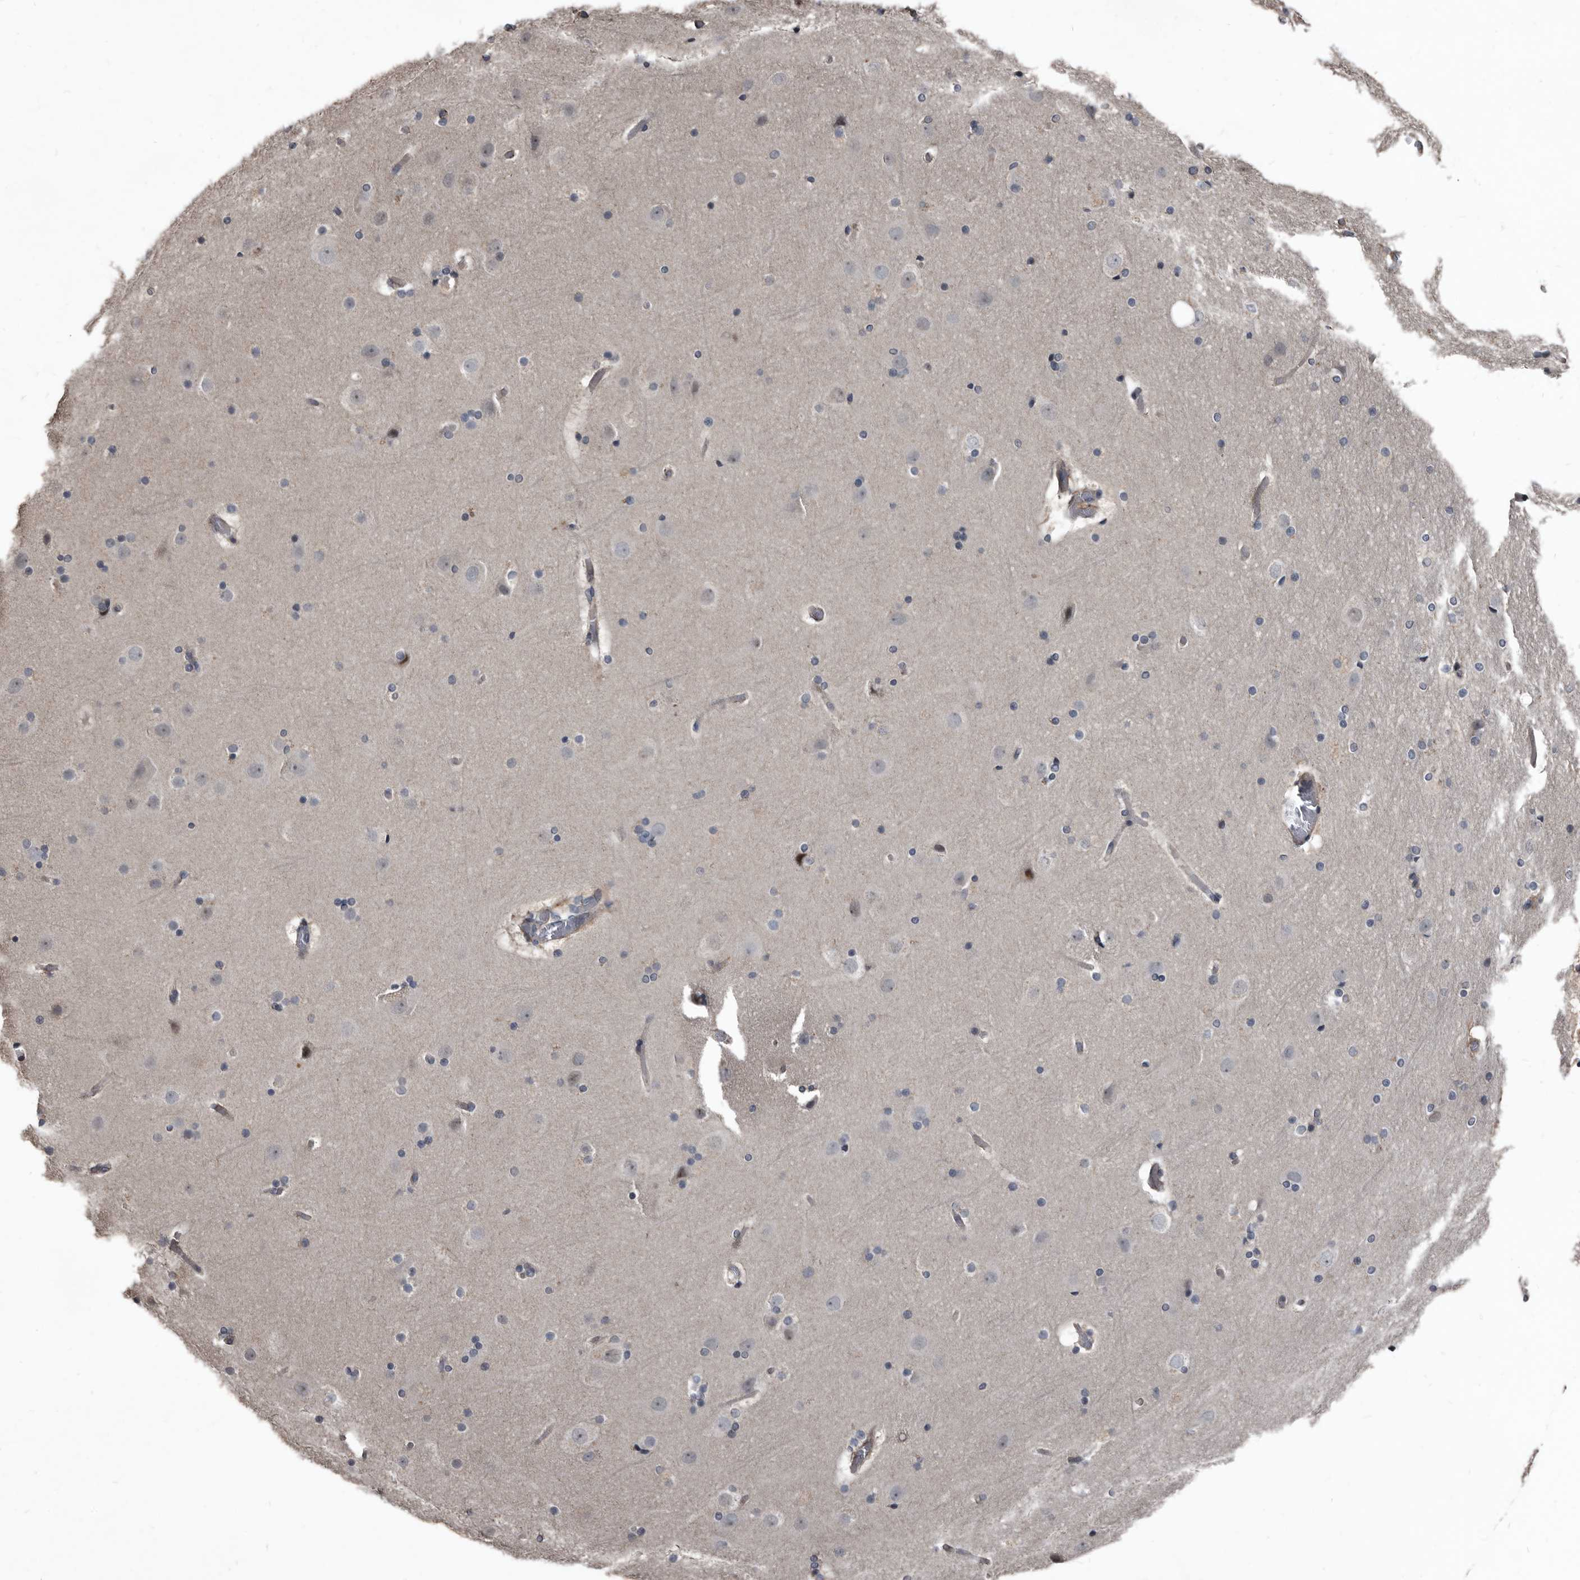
{"staining": {"intensity": "weak", "quantity": "25%-75%", "location": "cytoplasmic/membranous"}, "tissue": "cerebral cortex", "cell_type": "Endothelial cells", "image_type": "normal", "snomed": [{"axis": "morphology", "description": "Normal tissue, NOS"}, {"axis": "topography", "description": "Cerebral cortex"}], "caption": "This photomicrograph reveals benign cerebral cortex stained with immunohistochemistry (IHC) to label a protein in brown. The cytoplasmic/membranous of endothelial cells show weak positivity for the protein. Nuclei are counter-stained blue.", "gene": "DHPS", "patient": {"sex": "male", "age": 57}}